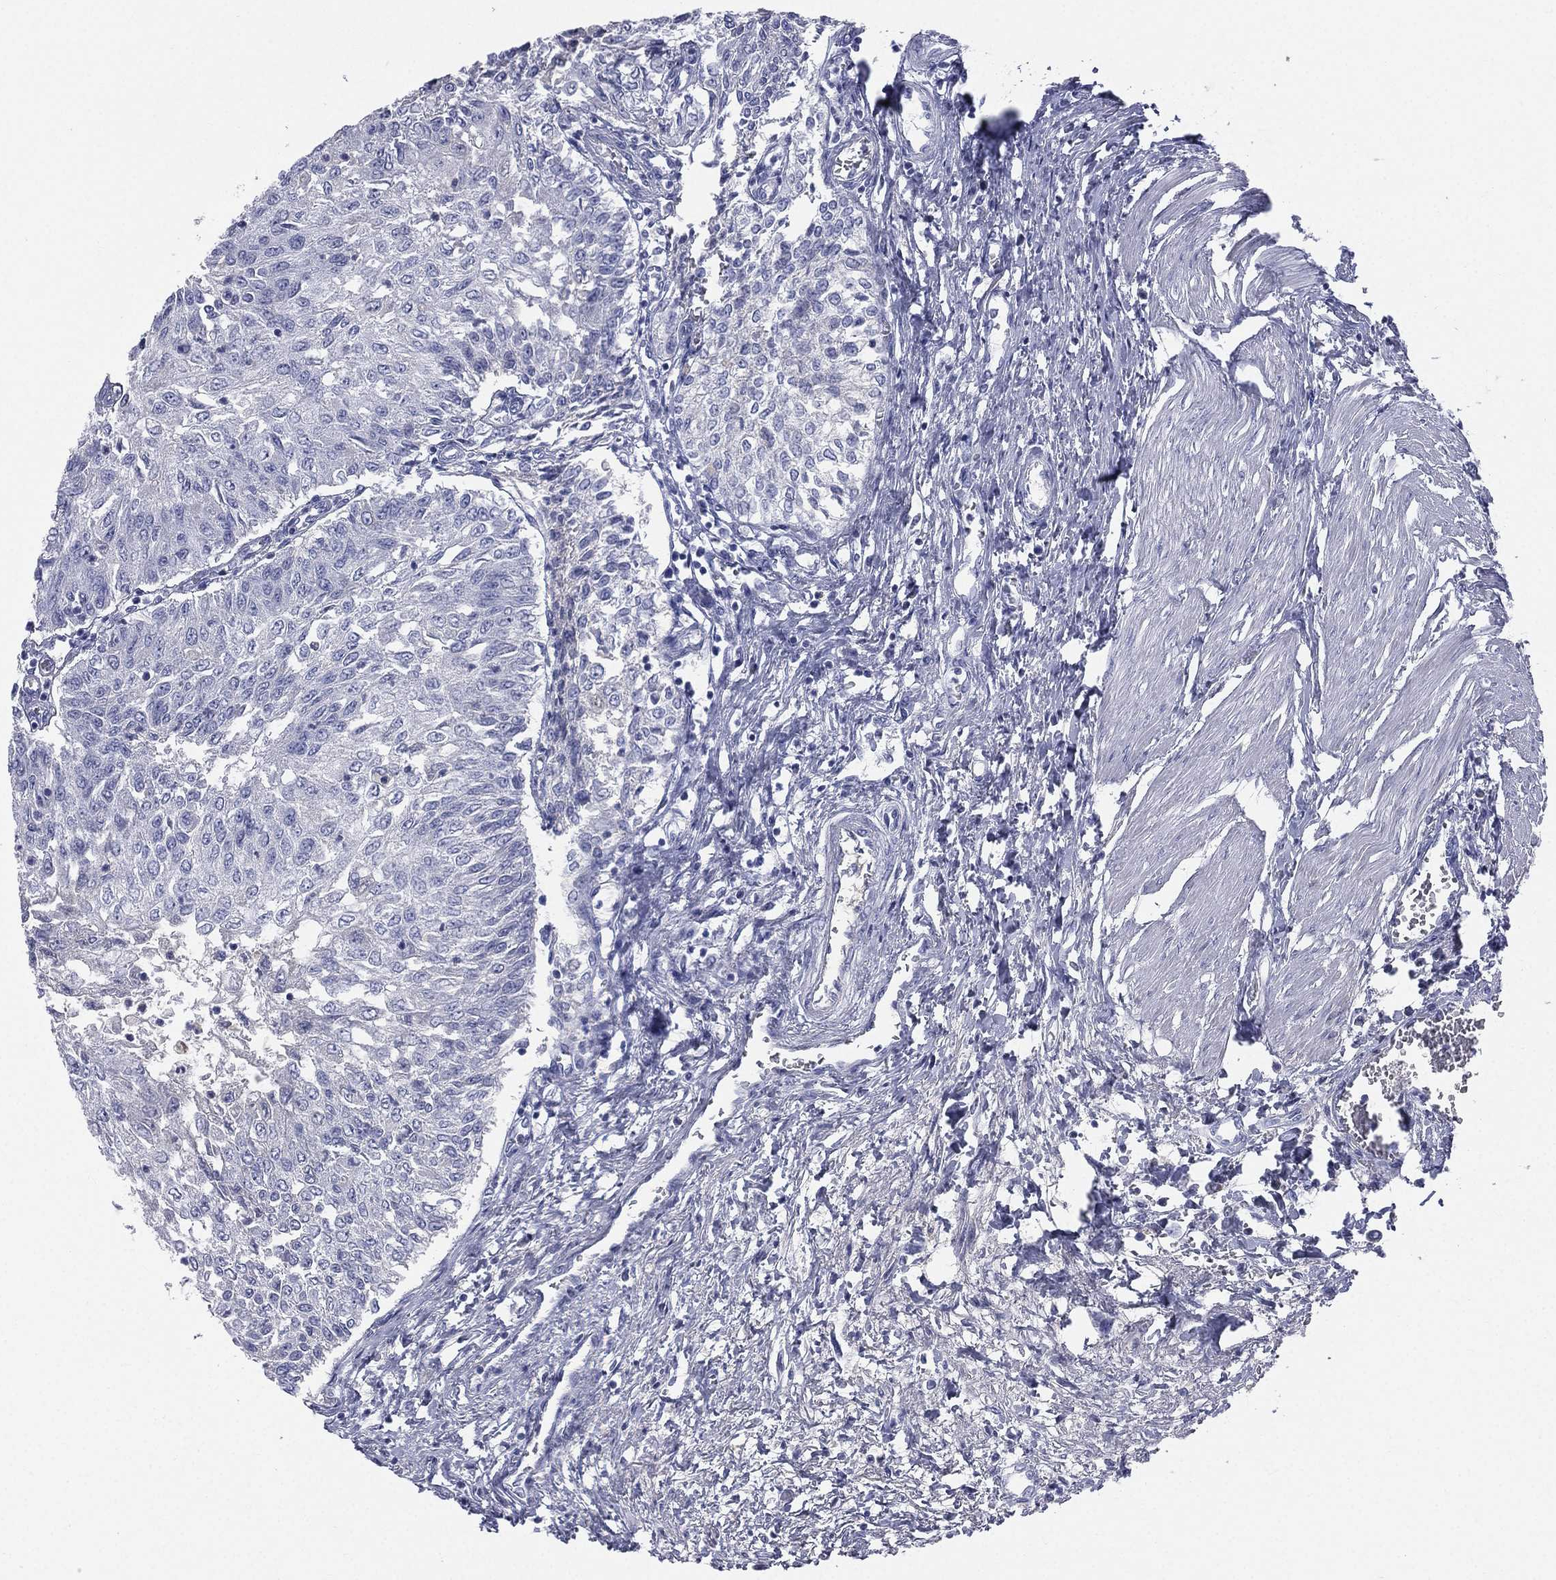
{"staining": {"intensity": "negative", "quantity": "none", "location": "none"}, "tissue": "urothelial cancer", "cell_type": "Tumor cells", "image_type": "cancer", "snomed": [{"axis": "morphology", "description": "Urothelial carcinoma, Low grade"}, {"axis": "topography", "description": "Urinary bladder"}], "caption": "Tumor cells show no significant protein expression in urothelial cancer.", "gene": "HP", "patient": {"sex": "male", "age": 78}}